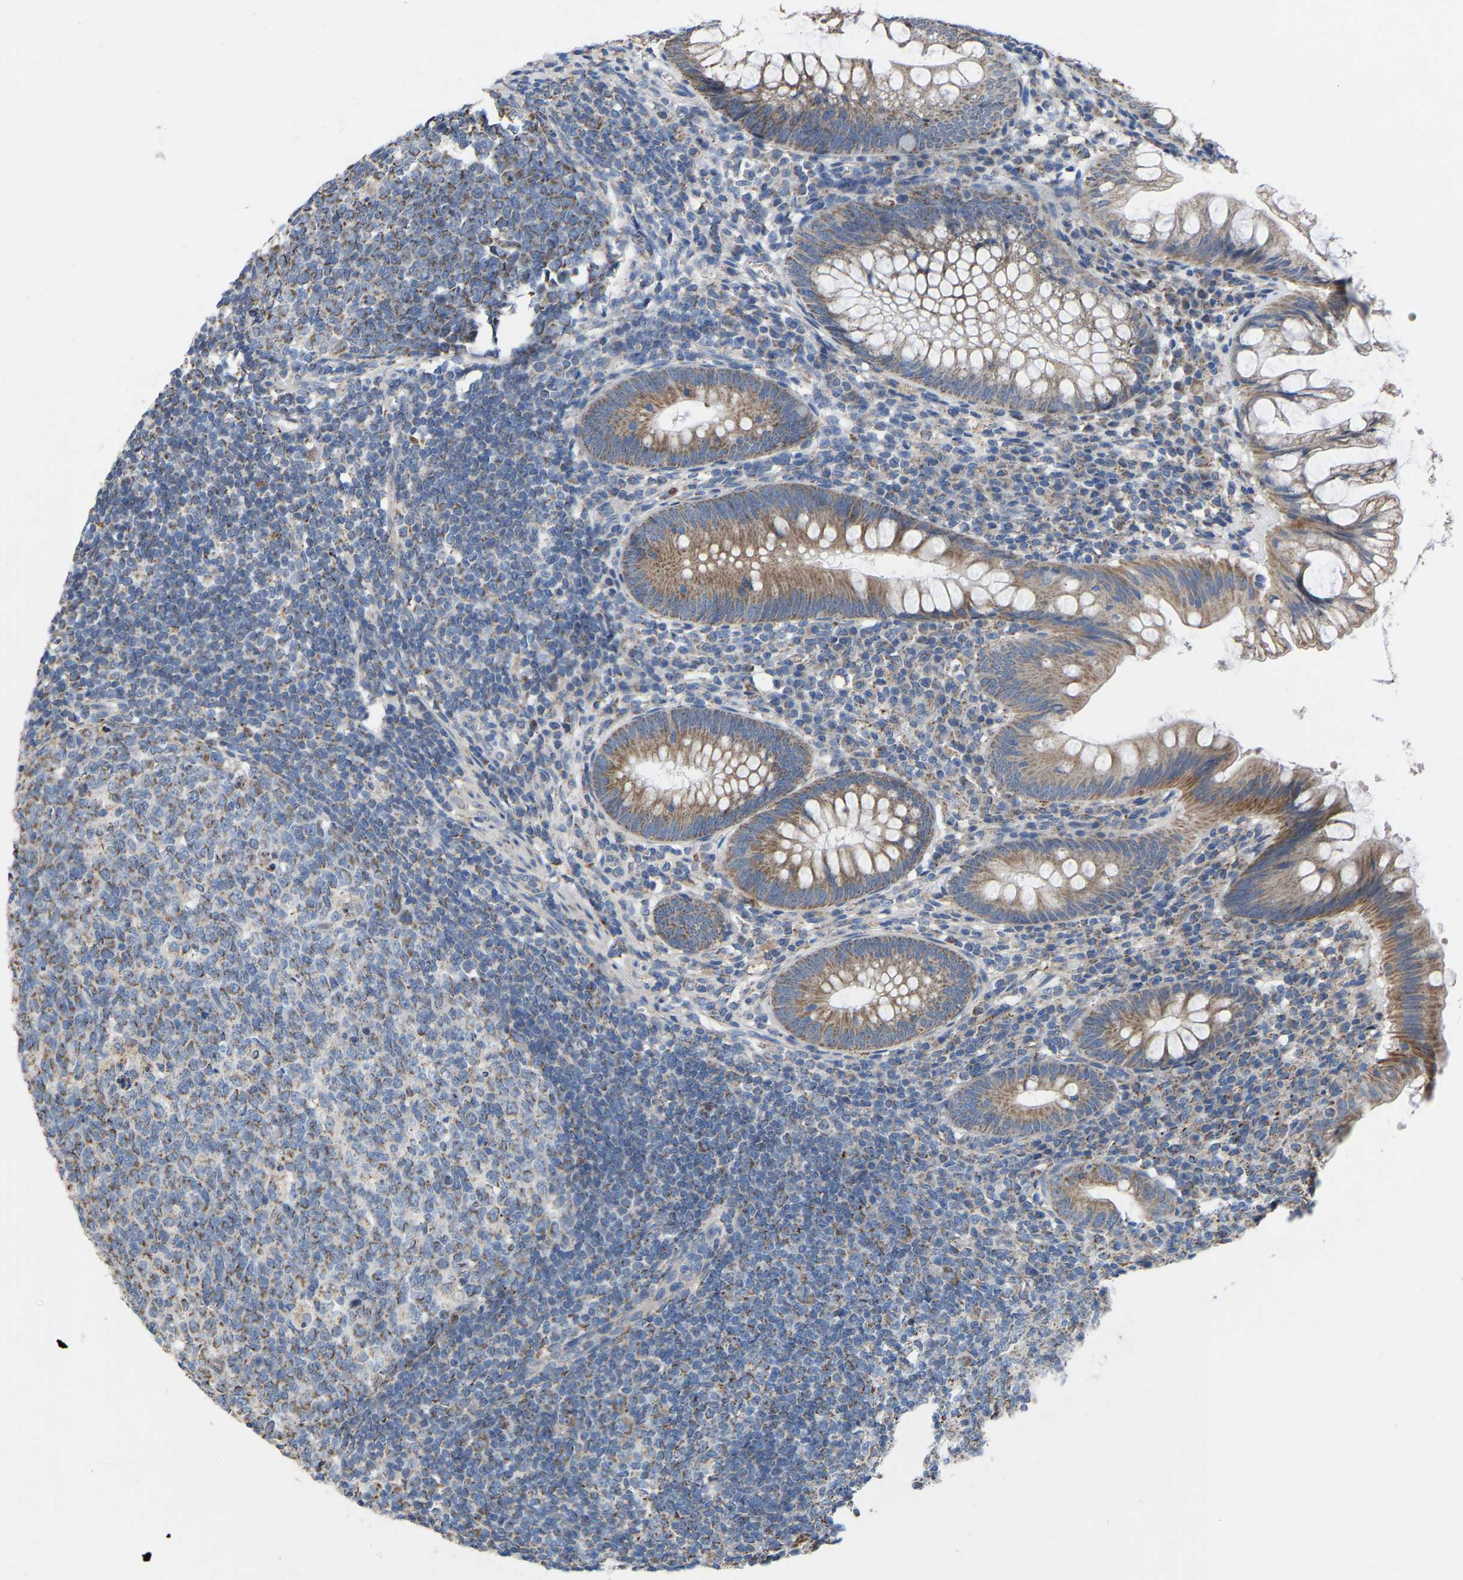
{"staining": {"intensity": "moderate", "quantity": ">75%", "location": "cytoplasmic/membranous"}, "tissue": "appendix", "cell_type": "Glandular cells", "image_type": "normal", "snomed": [{"axis": "morphology", "description": "Normal tissue, NOS"}, {"axis": "topography", "description": "Appendix"}], "caption": "Protein expression analysis of normal appendix displays moderate cytoplasmic/membranous staining in about >75% of glandular cells. (Brightfield microscopy of DAB IHC at high magnification).", "gene": "BCL10", "patient": {"sex": "male", "age": 56}}